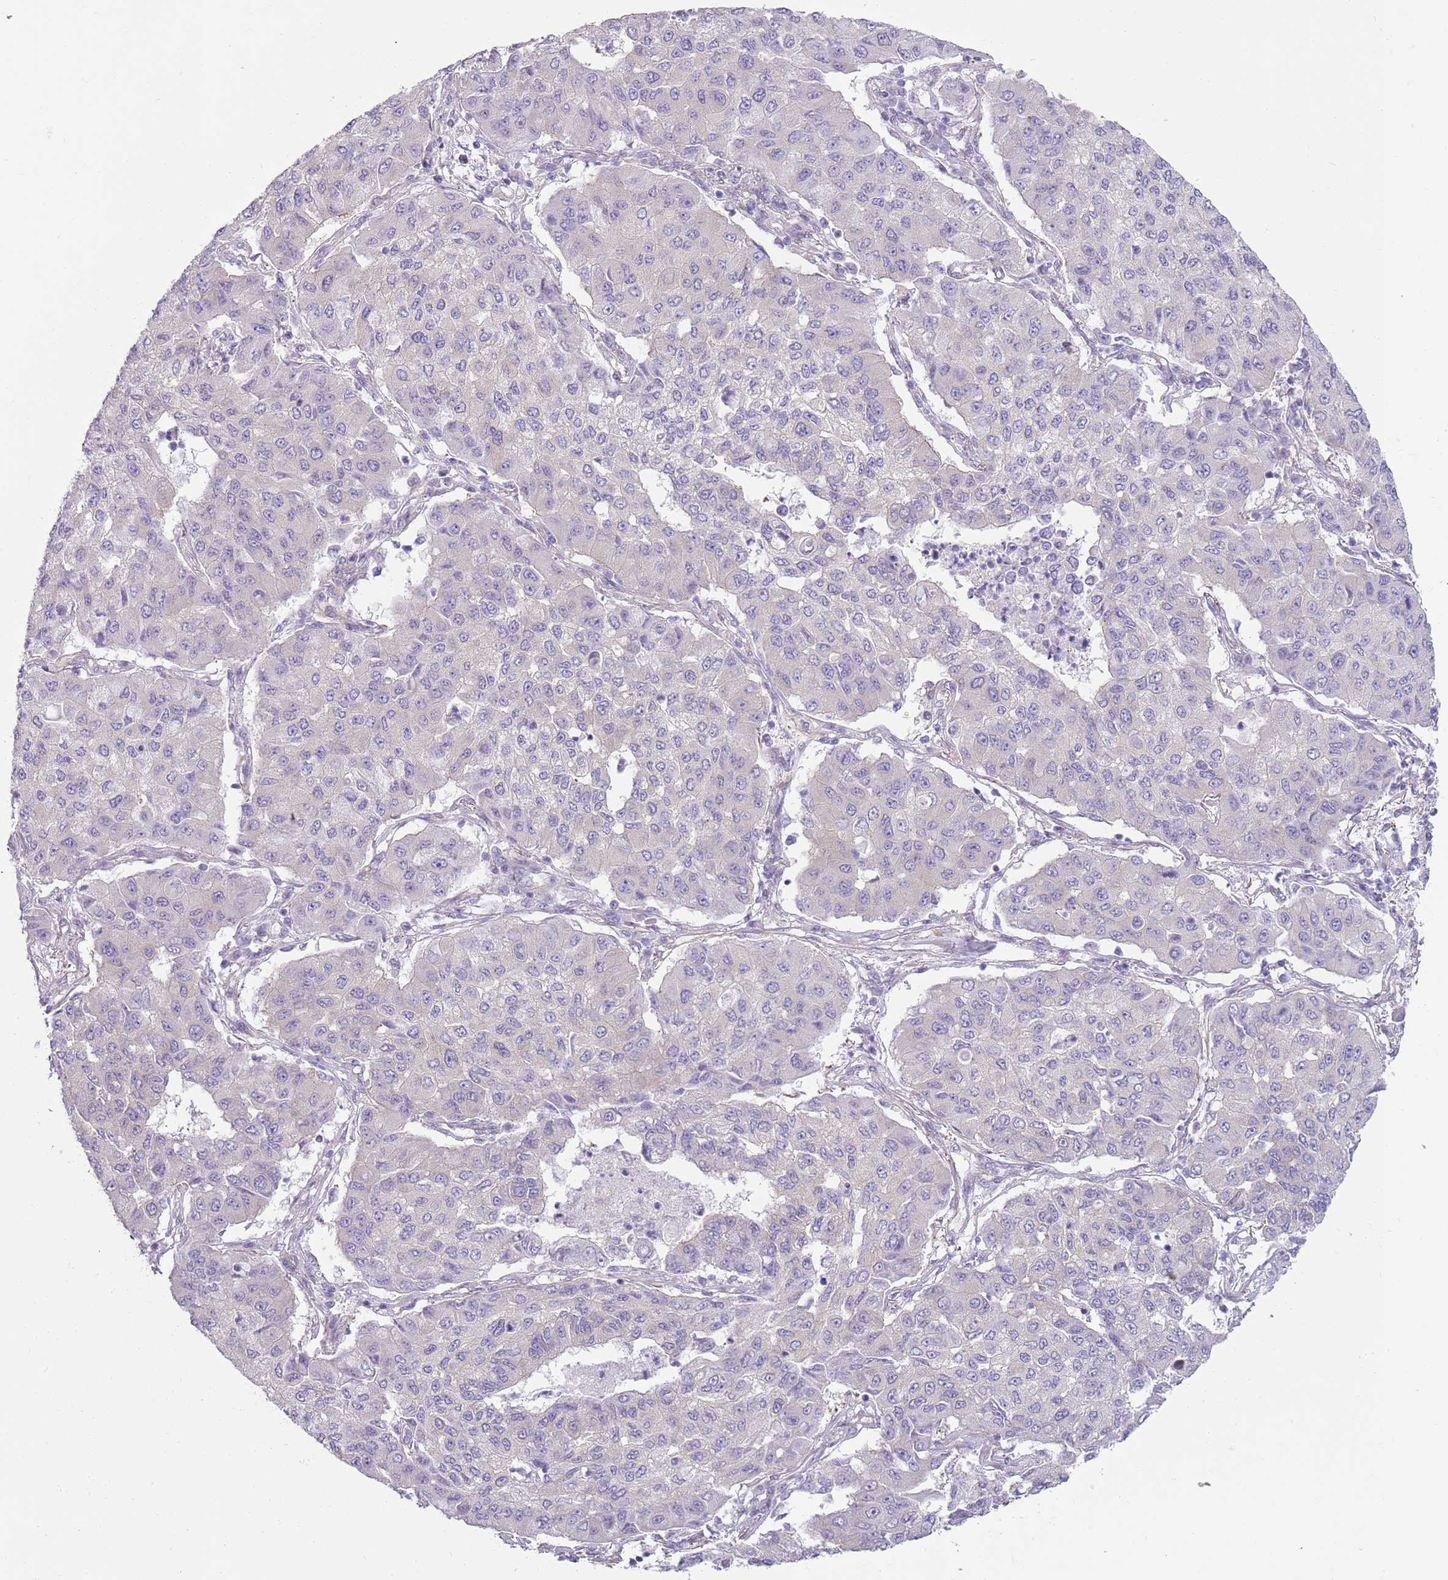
{"staining": {"intensity": "negative", "quantity": "none", "location": "none"}, "tissue": "lung cancer", "cell_type": "Tumor cells", "image_type": "cancer", "snomed": [{"axis": "morphology", "description": "Squamous cell carcinoma, NOS"}, {"axis": "topography", "description": "Lung"}], "caption": "DAB immunohistochemical staining of human lung squamous cell carcinoma shows no significant expression in tumor cells.", "gene": "SNX1", "patient": {"sex": "male", "age": 74}}